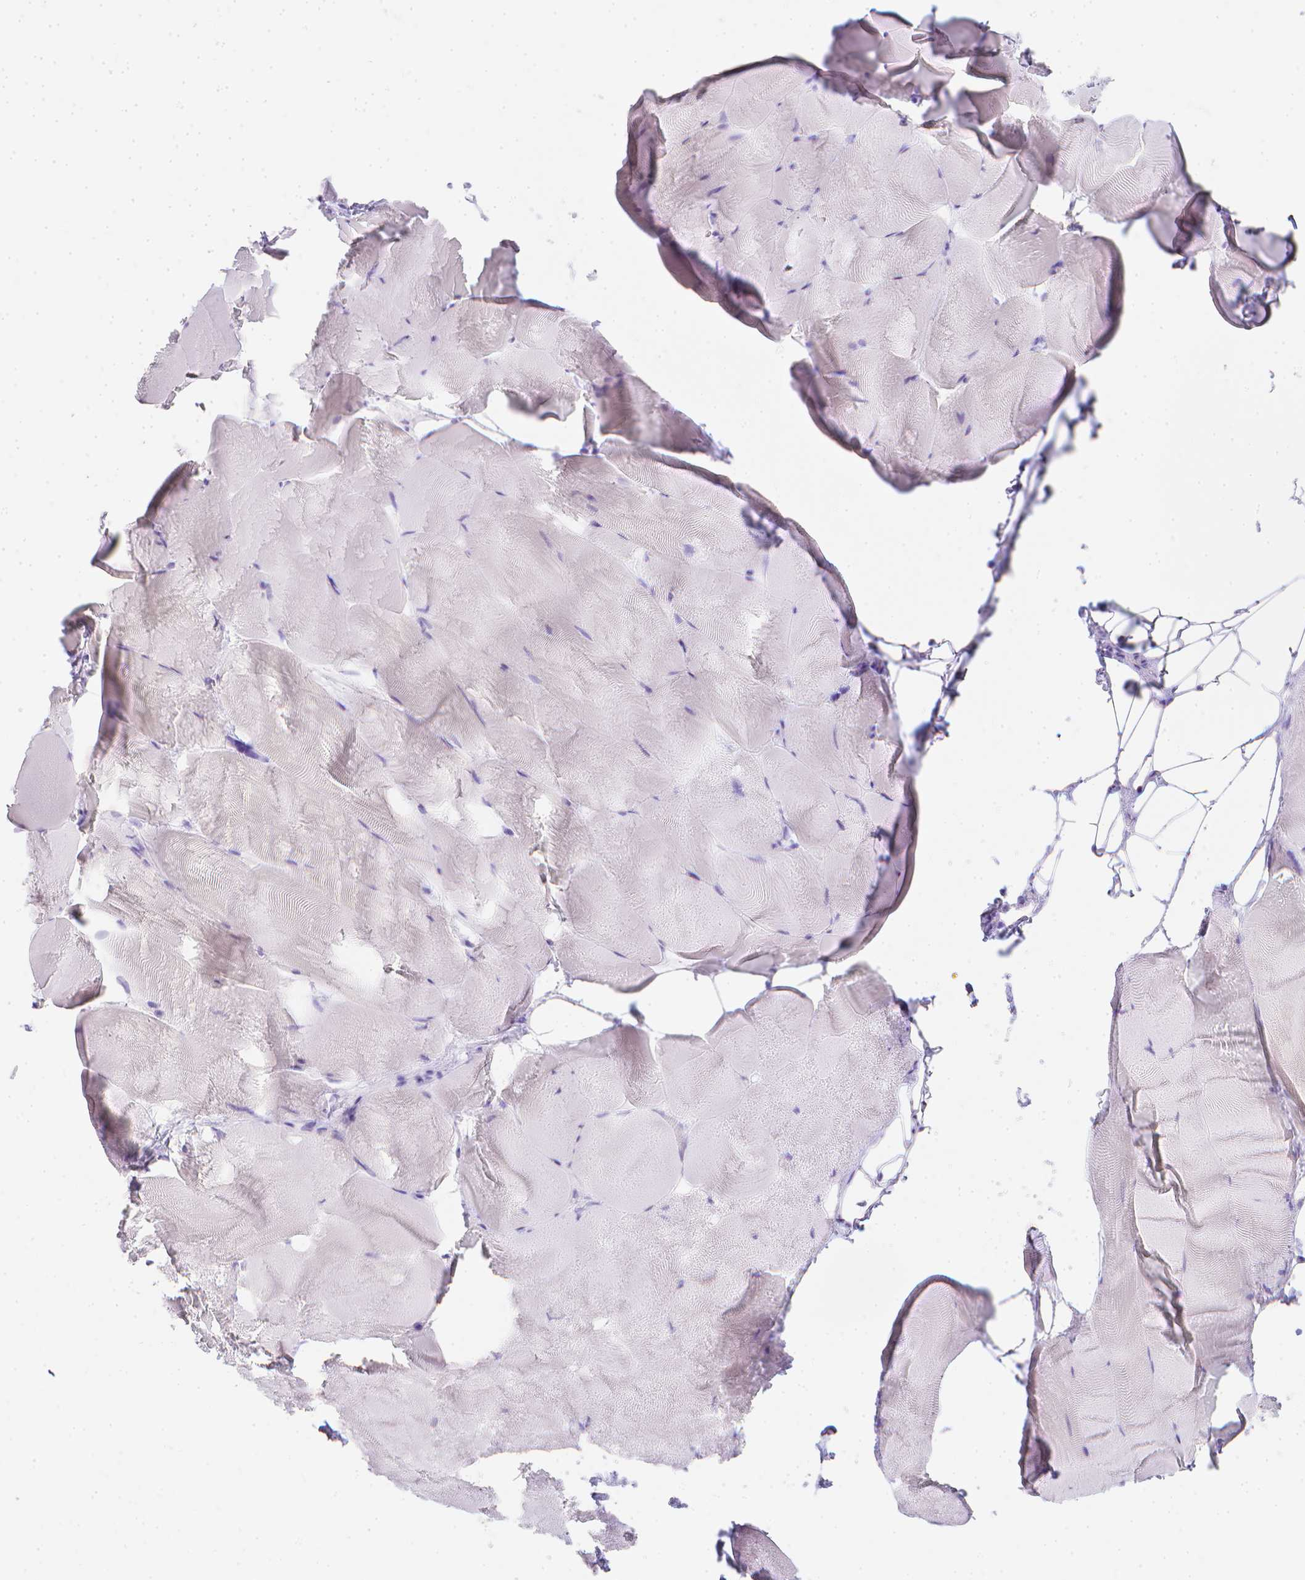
{"staining": {"intensity": "negative", "quantity": "none", "location": "none"}, "tissue": "skeletal muscle", "cell_type": "Myocytes", "image_type": "normal", "snomed": [{"axis": "morphology", "description": "Normal tissue, NOS"}, {"axis": "topography", "description": "Skeletal muscle"}], "caption": "IHC image of normal skeletal muscle: human skeletal muscle stained with DAB (3,3'-diaminobenzidine) reveals no significant protein expression in myocytes. (DAB (3,3'-diaminobenzidine) immunohistochemistry (IHC) with hematoxylin counter stain).", "gene": "LGALS4", "patient": {"sex": "female", "age": 64}}